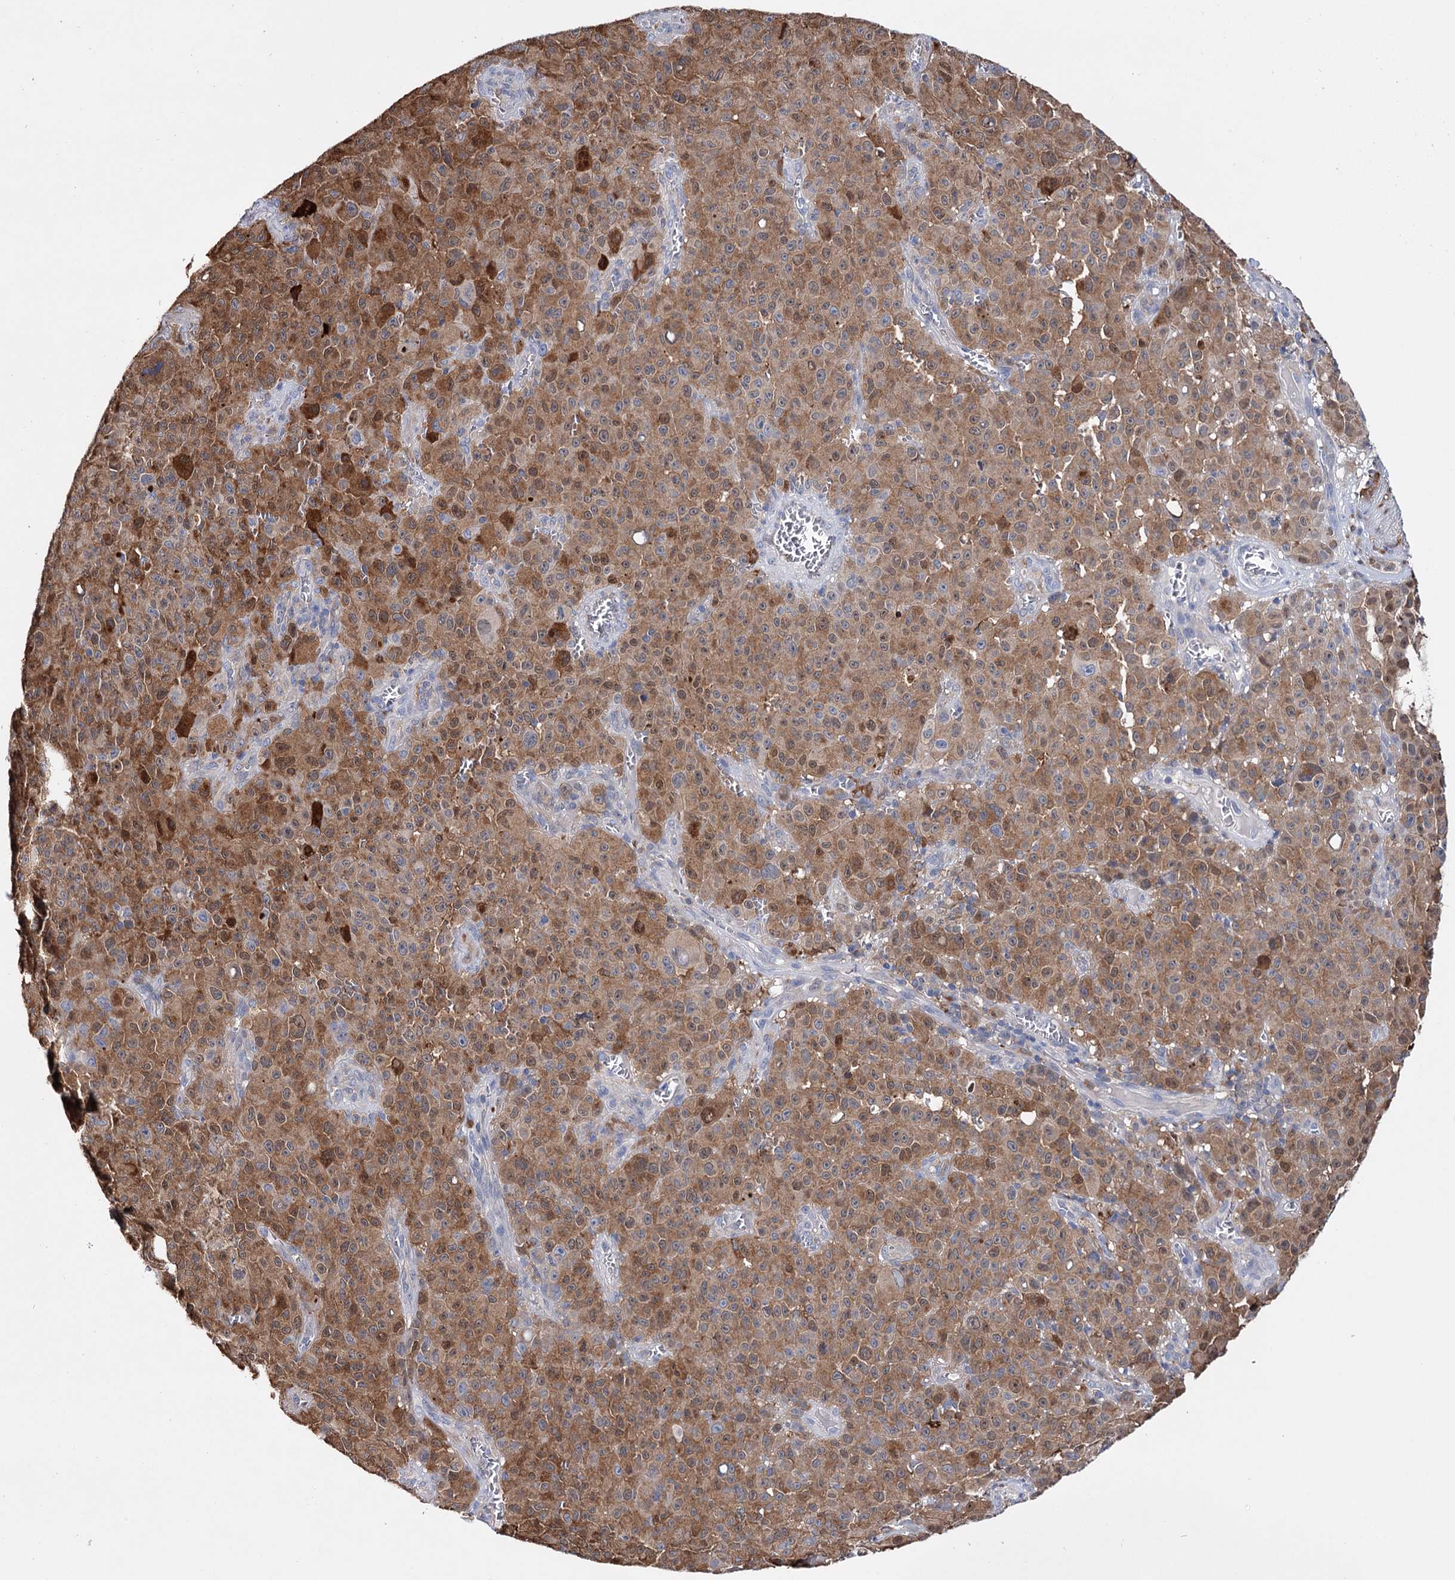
{"staining": {"intensity": "moderate", "quantity": ">75%", "location": "cytoplasmic/membranous,nuclear"}, "tissue": "melanoma", "cell_type": "Tumor cells", "image_type": "cancer", "snomed": [{"axis": "morphology", "description": "Malignant melanoma, NOS"}, {"axis": "topography", "description": "Skin"}], "caption": "Melanoma stained for a protein reveals moderate cytoplasmic/membranous and nuclear positivity in tumor cells.", "gene": "CFAP46", "patient": {"sex": "female", "age": 82}}